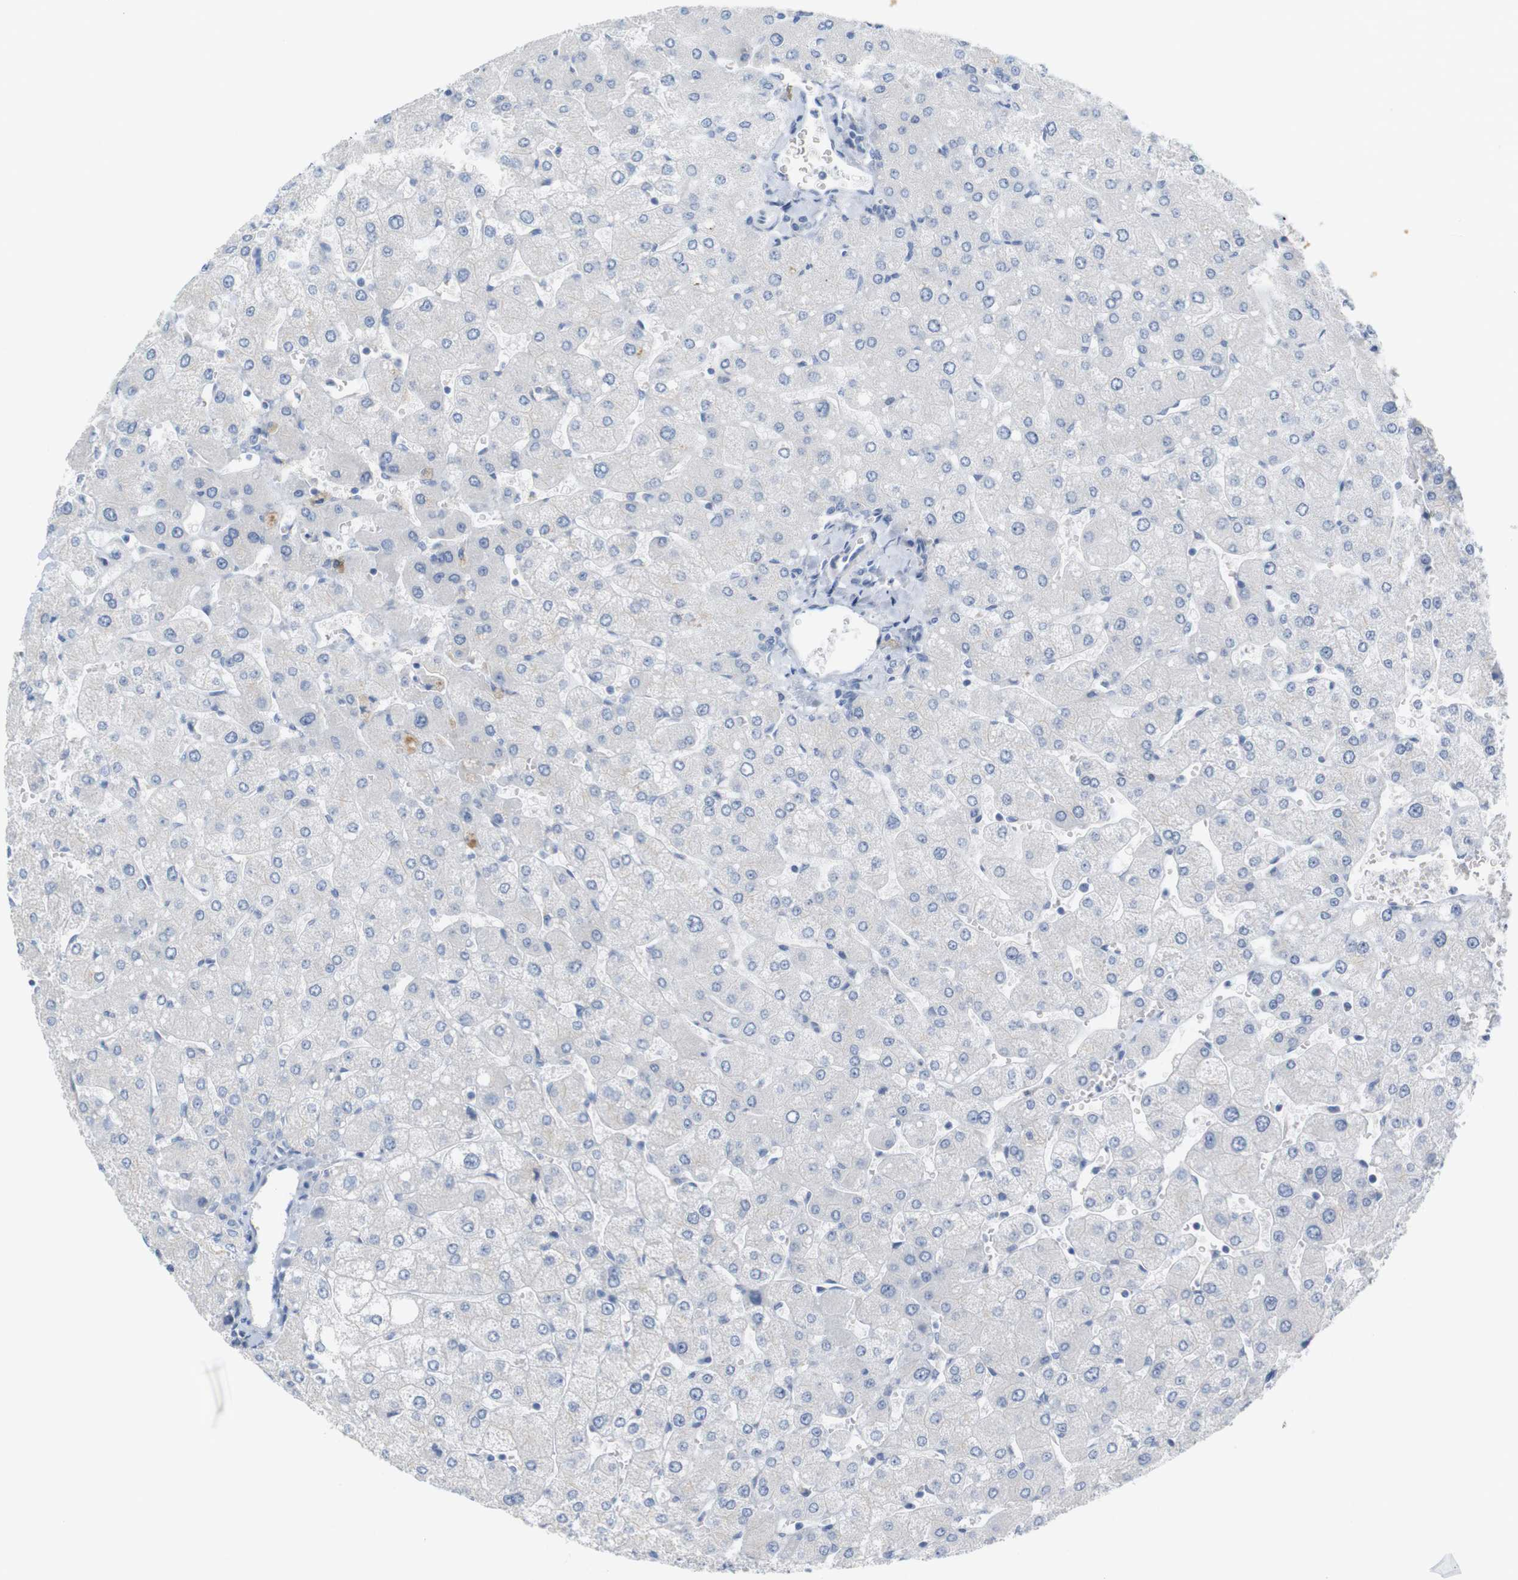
{"staining": {"intensity": "negative", "quantity": "none", "location": "none"}, "tissue": "liver", "cell_type": "Cholangiocytes", "image_type": "normal", "snomed": [{"axis": "morphology", "description": "Normal tissue, NOS"}, {"axis": "topography", "description": "Liver"}], "caption": "Photomicrograph shows no significant protein expression in cholangiocytes of unremarkable liver. (DAB IHC visualized using brightfield microscopy, high magnification).", "gene": "RGS9", "patient": {"sex": "male", "age": 55}}